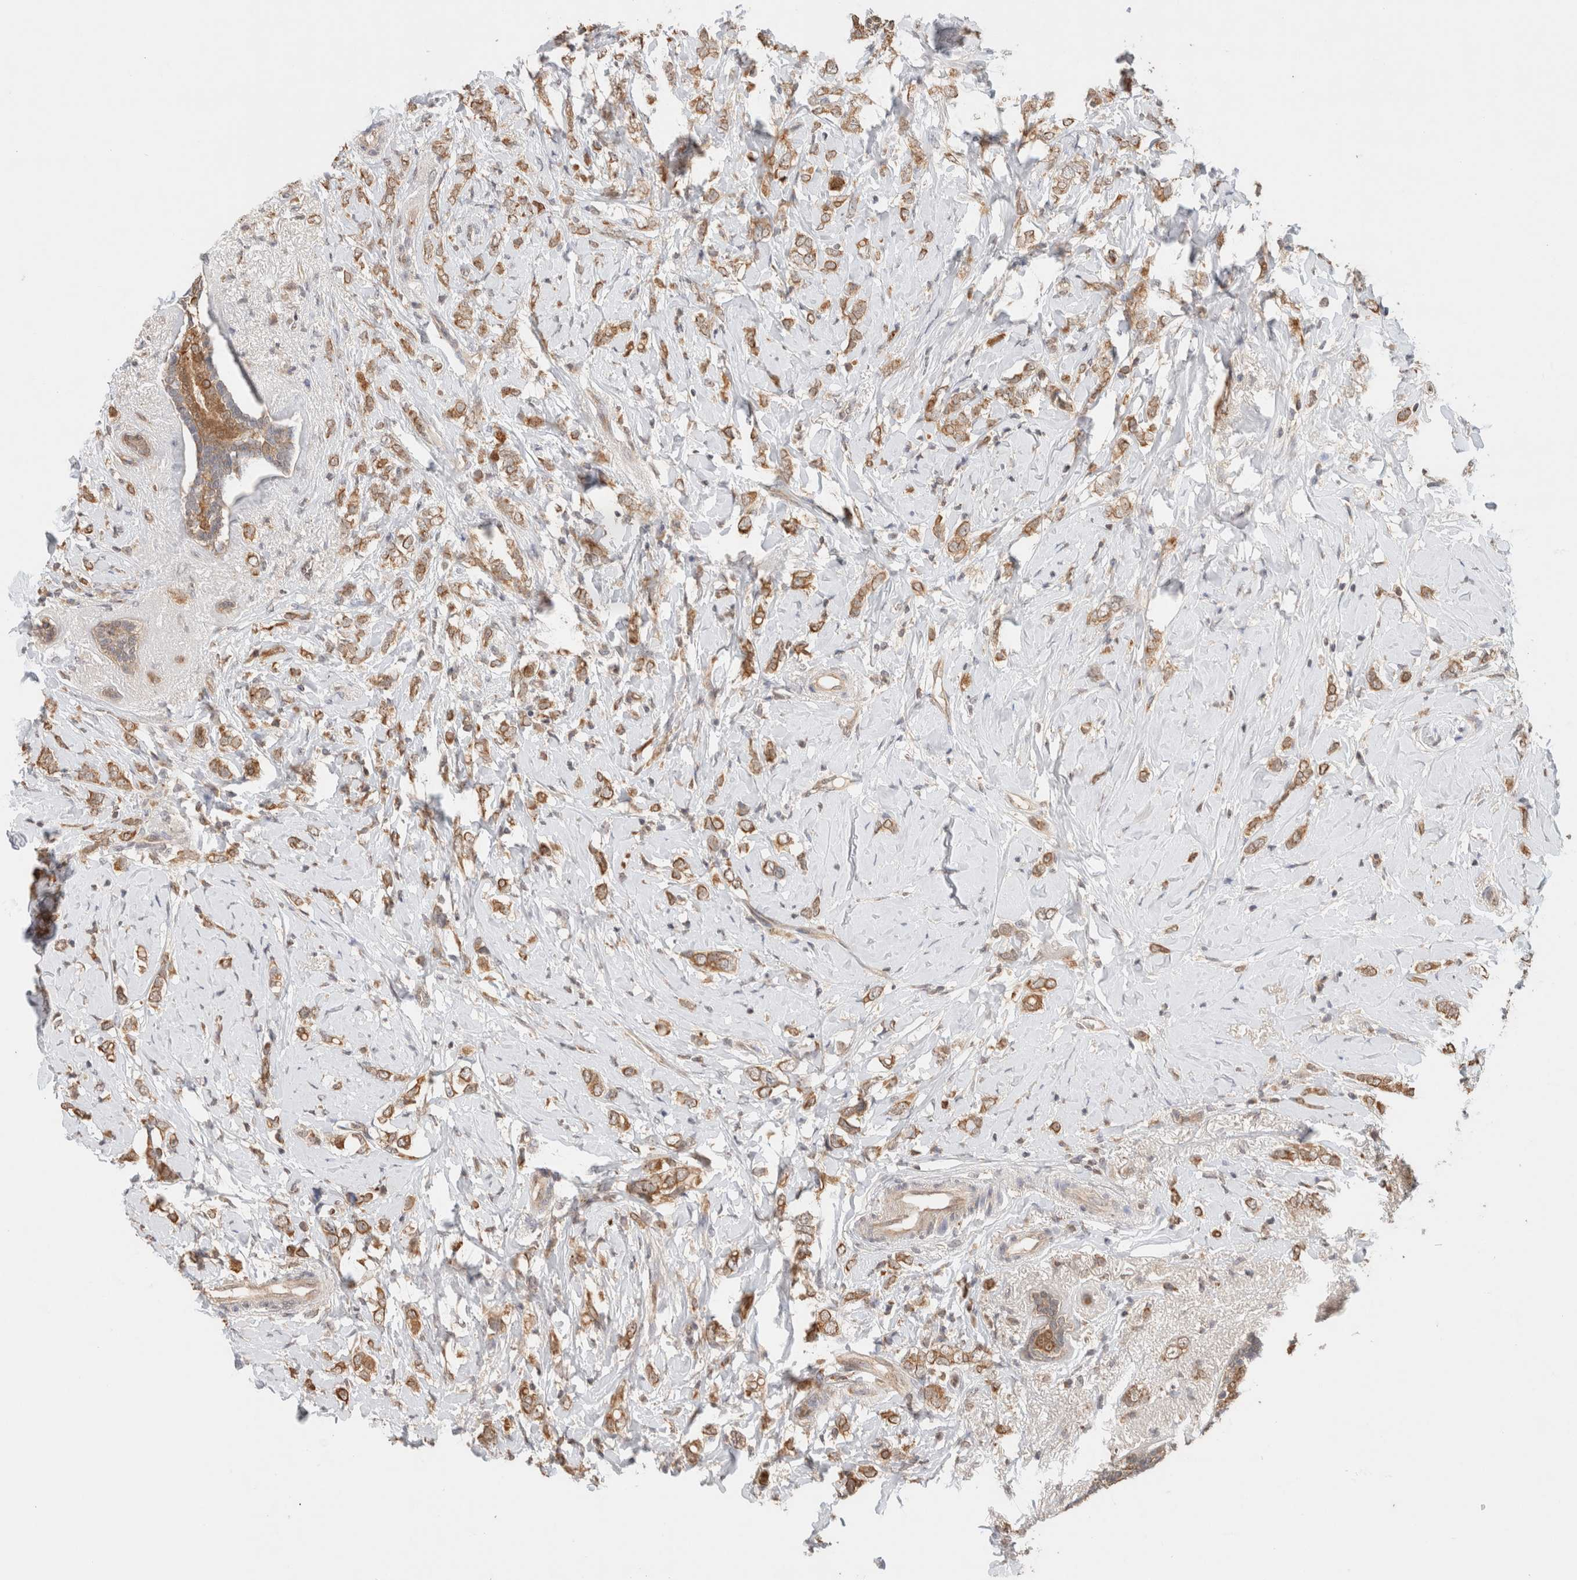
{"staining": {"intensity": "moderate", "quantity": ">75%", "location": "cytoplasmic/membranous"}, "tissue": "breast cancer", "cell_type": "Tumor cells", "image_type": "cancer", "snomed": [{"axis": "morphology", "description": "Normal tissue, NOS"}, {"axis": "morphology", "description": "Lobular carcinoma"}, {"axis": "topography", "description": "Breast"}], "caption": "IHC micrograph of human breast cancer (lobular carcinoma) stained for a protein (brown), which displays medium levels of moderate cytoplasmic/membranous staining in approximately >75% of tumor cells.", "gene": "CA13", "patient": {"sex": "female", "age": 47}}